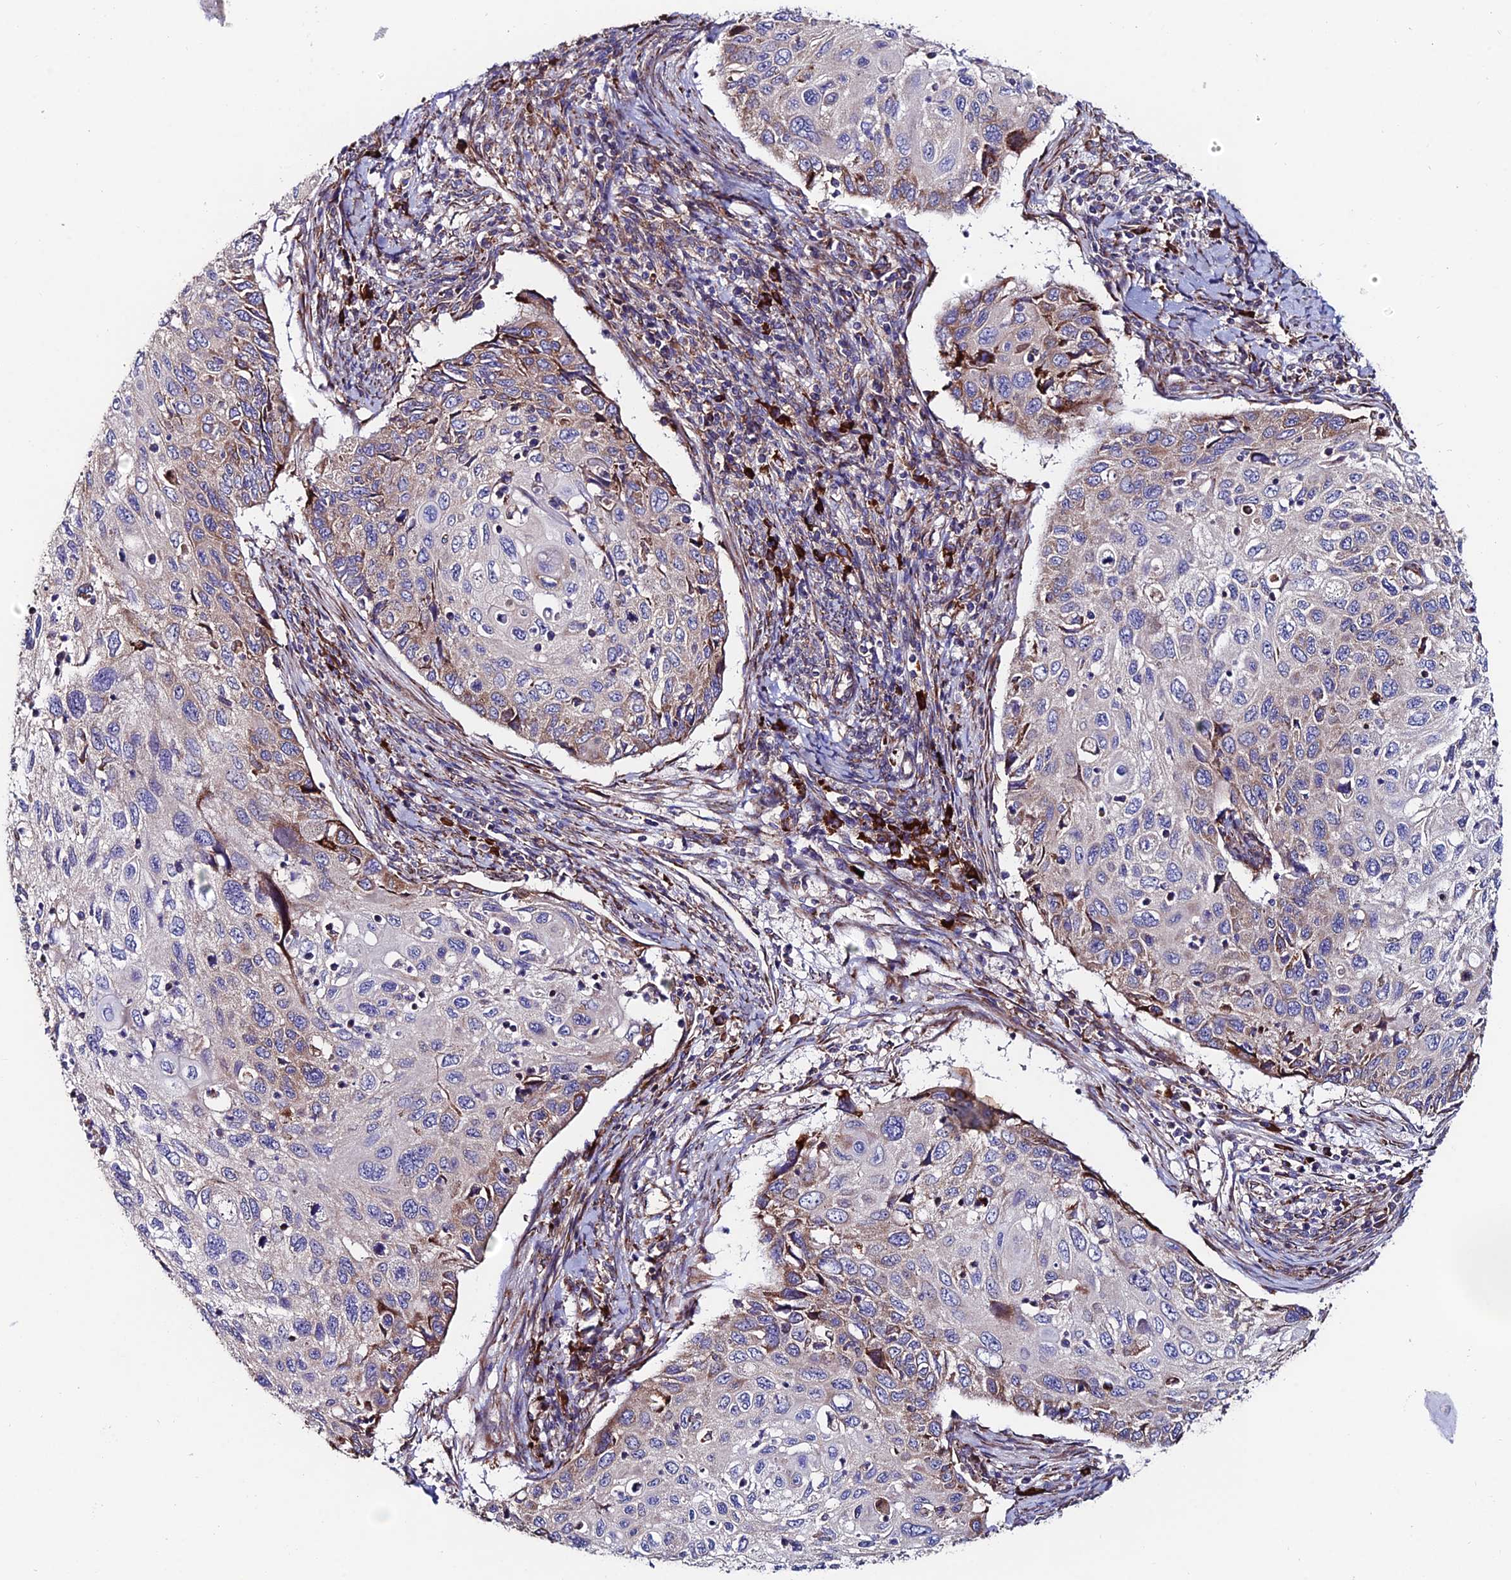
{"staining": {"intensity": "moderate", "quantity": "<25%", "location": "cytoplasmic/membranous"}, "tissue": "cervical cancer", "cell_type": "Tumor cells", "image_type": "cancer", "snomed": [{"axis": "morphology", "description": "Squamous cell carcinoma, NOS"}, {"axis": "topography", "description": "Cervix"}], "caption": "Cervical squamous cell carcinoma stained with a protein marker shows moderate staining in tumor cells.", "gene": "EIF3K", "patient": {"sex": "female", "age": 70}}